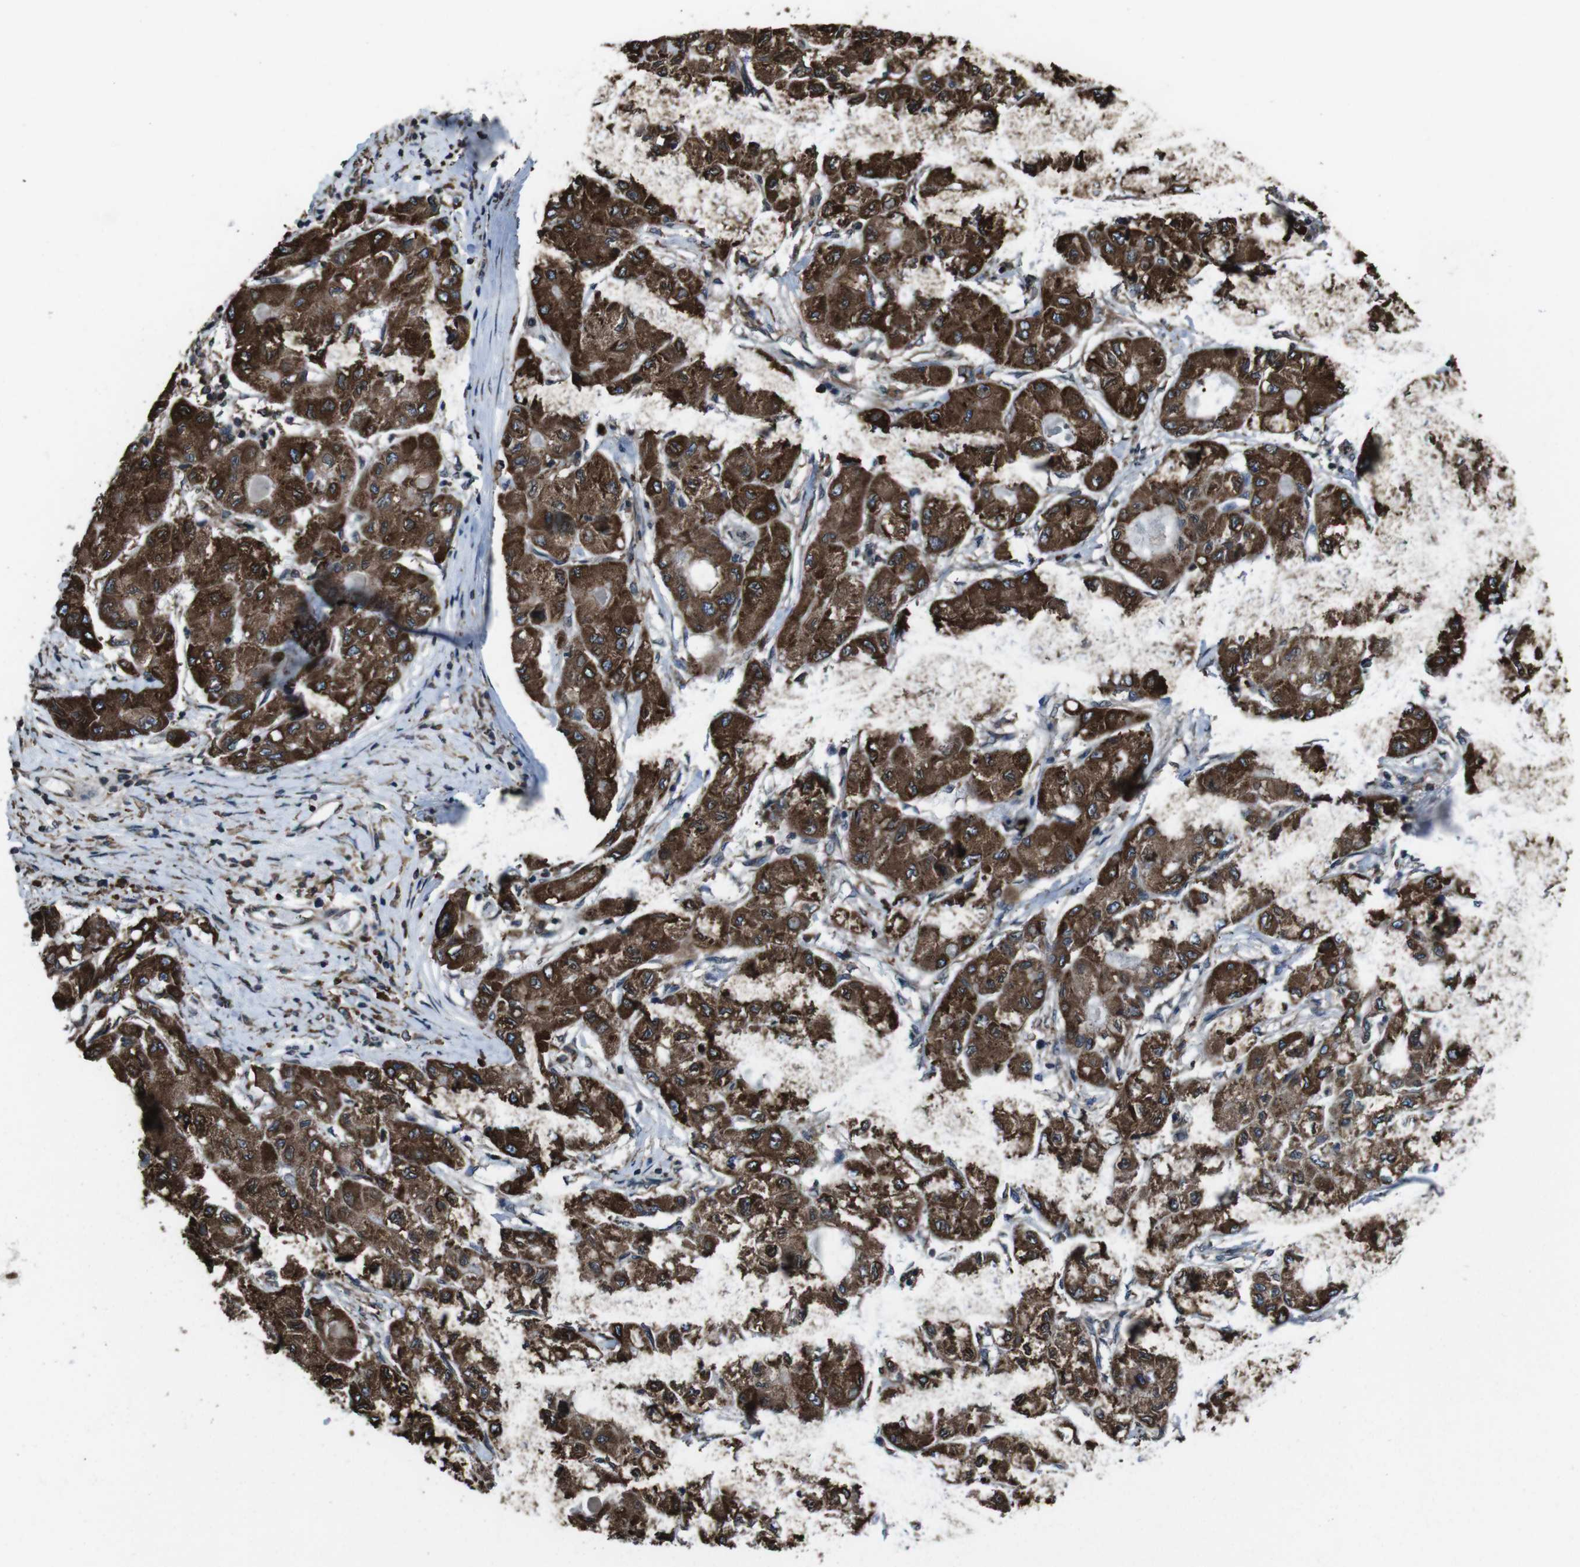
{"staining": {"intensity": "strong", "quantity": ">75%", "location": "cytoplasmic/membranous"}, "tissue": "liver cancer", "cell_type": "Tumor cells", "image_type": "cancer", "snomed": [{"axis": "morphology", "description": "Carcinoma, Hepatocellular, NOS"}, {"axis": "topography", "description": "Liver"}], "caption": "High-magnification brightfield microscopy of hepatocellular carcinoma (liver) stained with DAB (3,3'-diaminobenzidine) (brown) and counterstained with hematoxylin (blue). tumor cells exhibit strong cytoplasmic/membranous expression is seen in approximately>75% of cells.", "gene": "APMAP", "patient": {"sex": "male", "age": 80}}